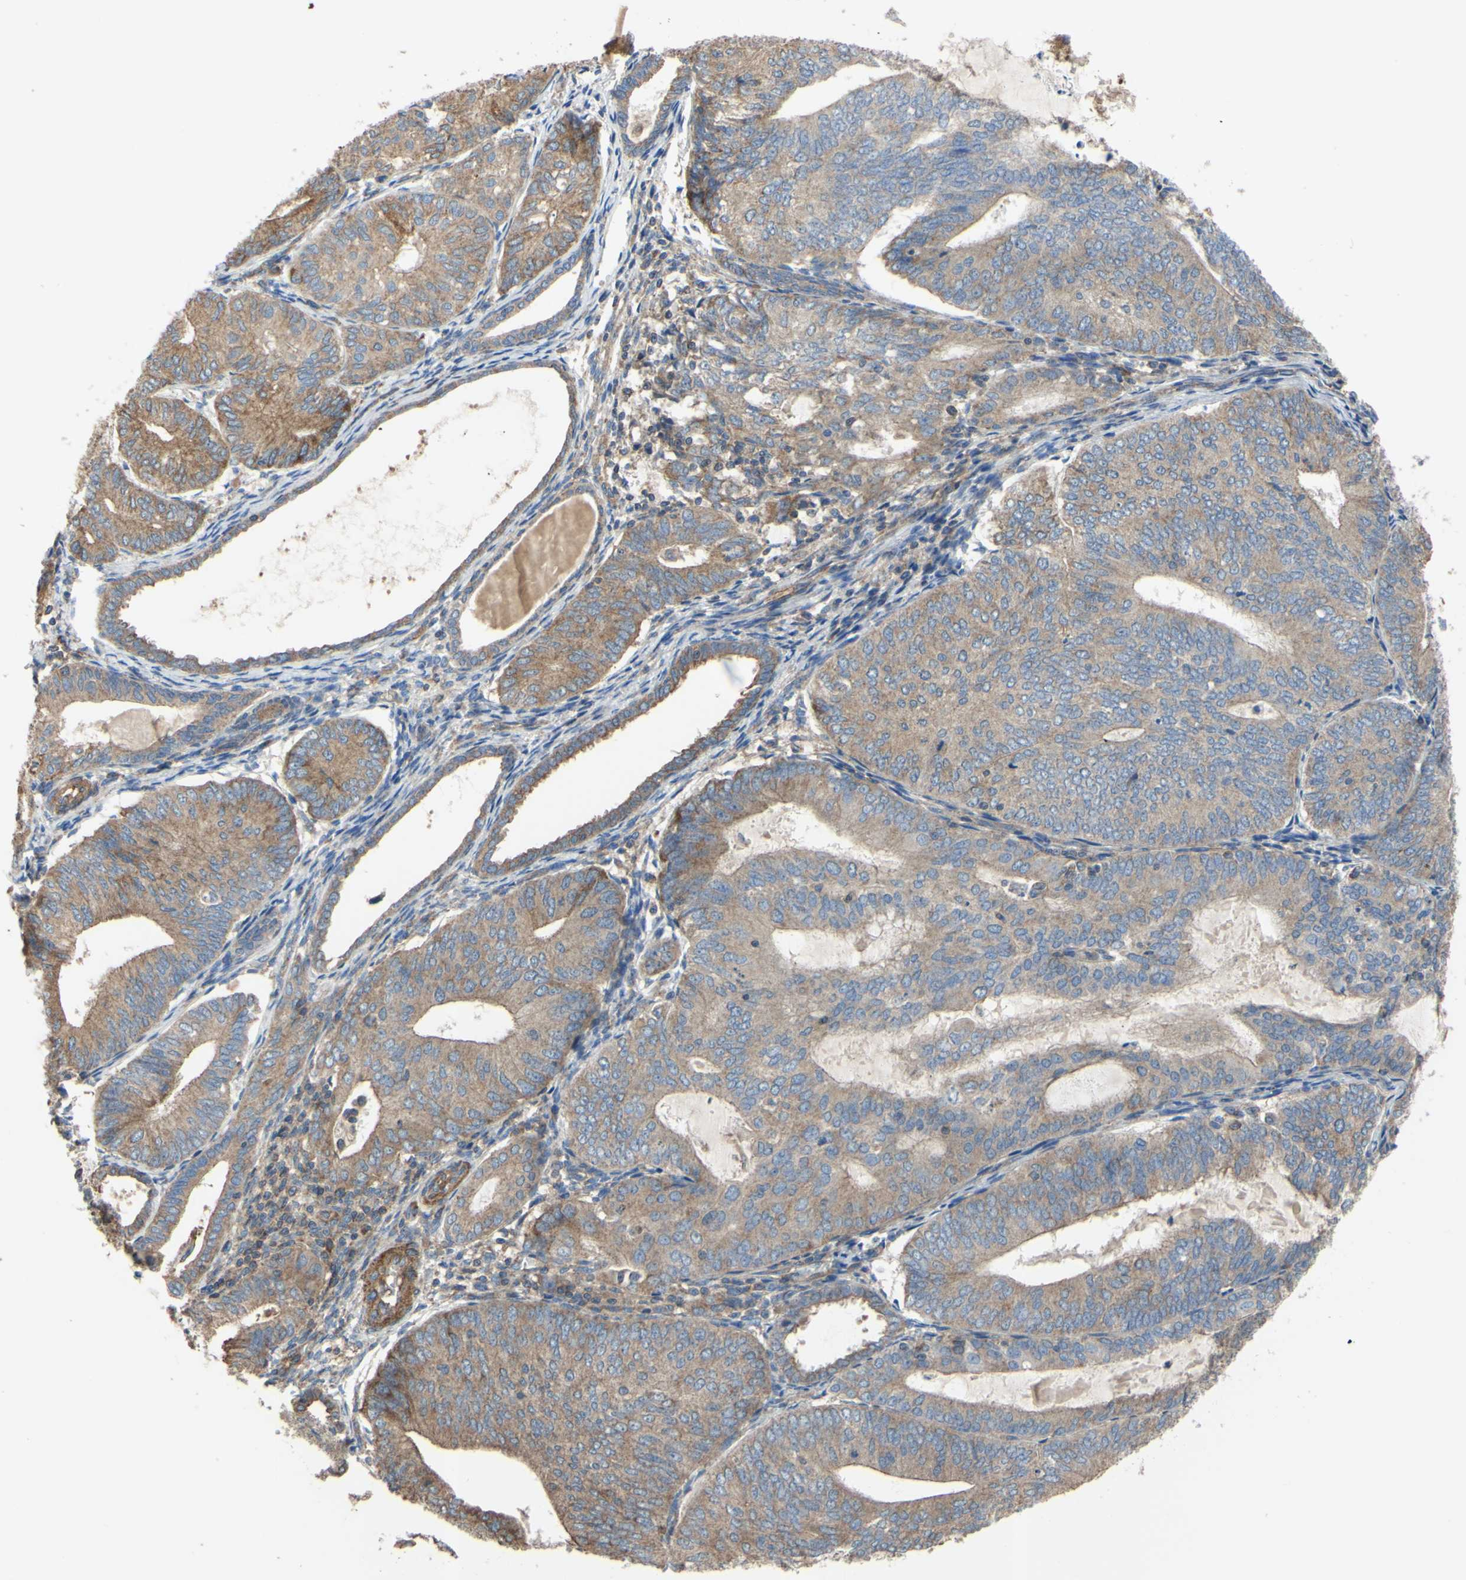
{"staining": {"intensity": "moderate", "quantity": ">75%", "location": "cytoplasmic/membranous"}, "tissue": "endometrial cancer", "cell_type": "Tumor cells", "image_type": "cancer", "snomed": [{"axis": "morphology", "description": "Adenocarcinoma, NOS"}, {"axis": "topography", "description": "Endometrium"}], "caption": "A brown stain labels moderate cytoplasmic/membranous positivity of a protein in human endometrial adenocarcinoma tumor cells.", "gene": "BECN1", "patient": {"sex": "female", "age": 81}}